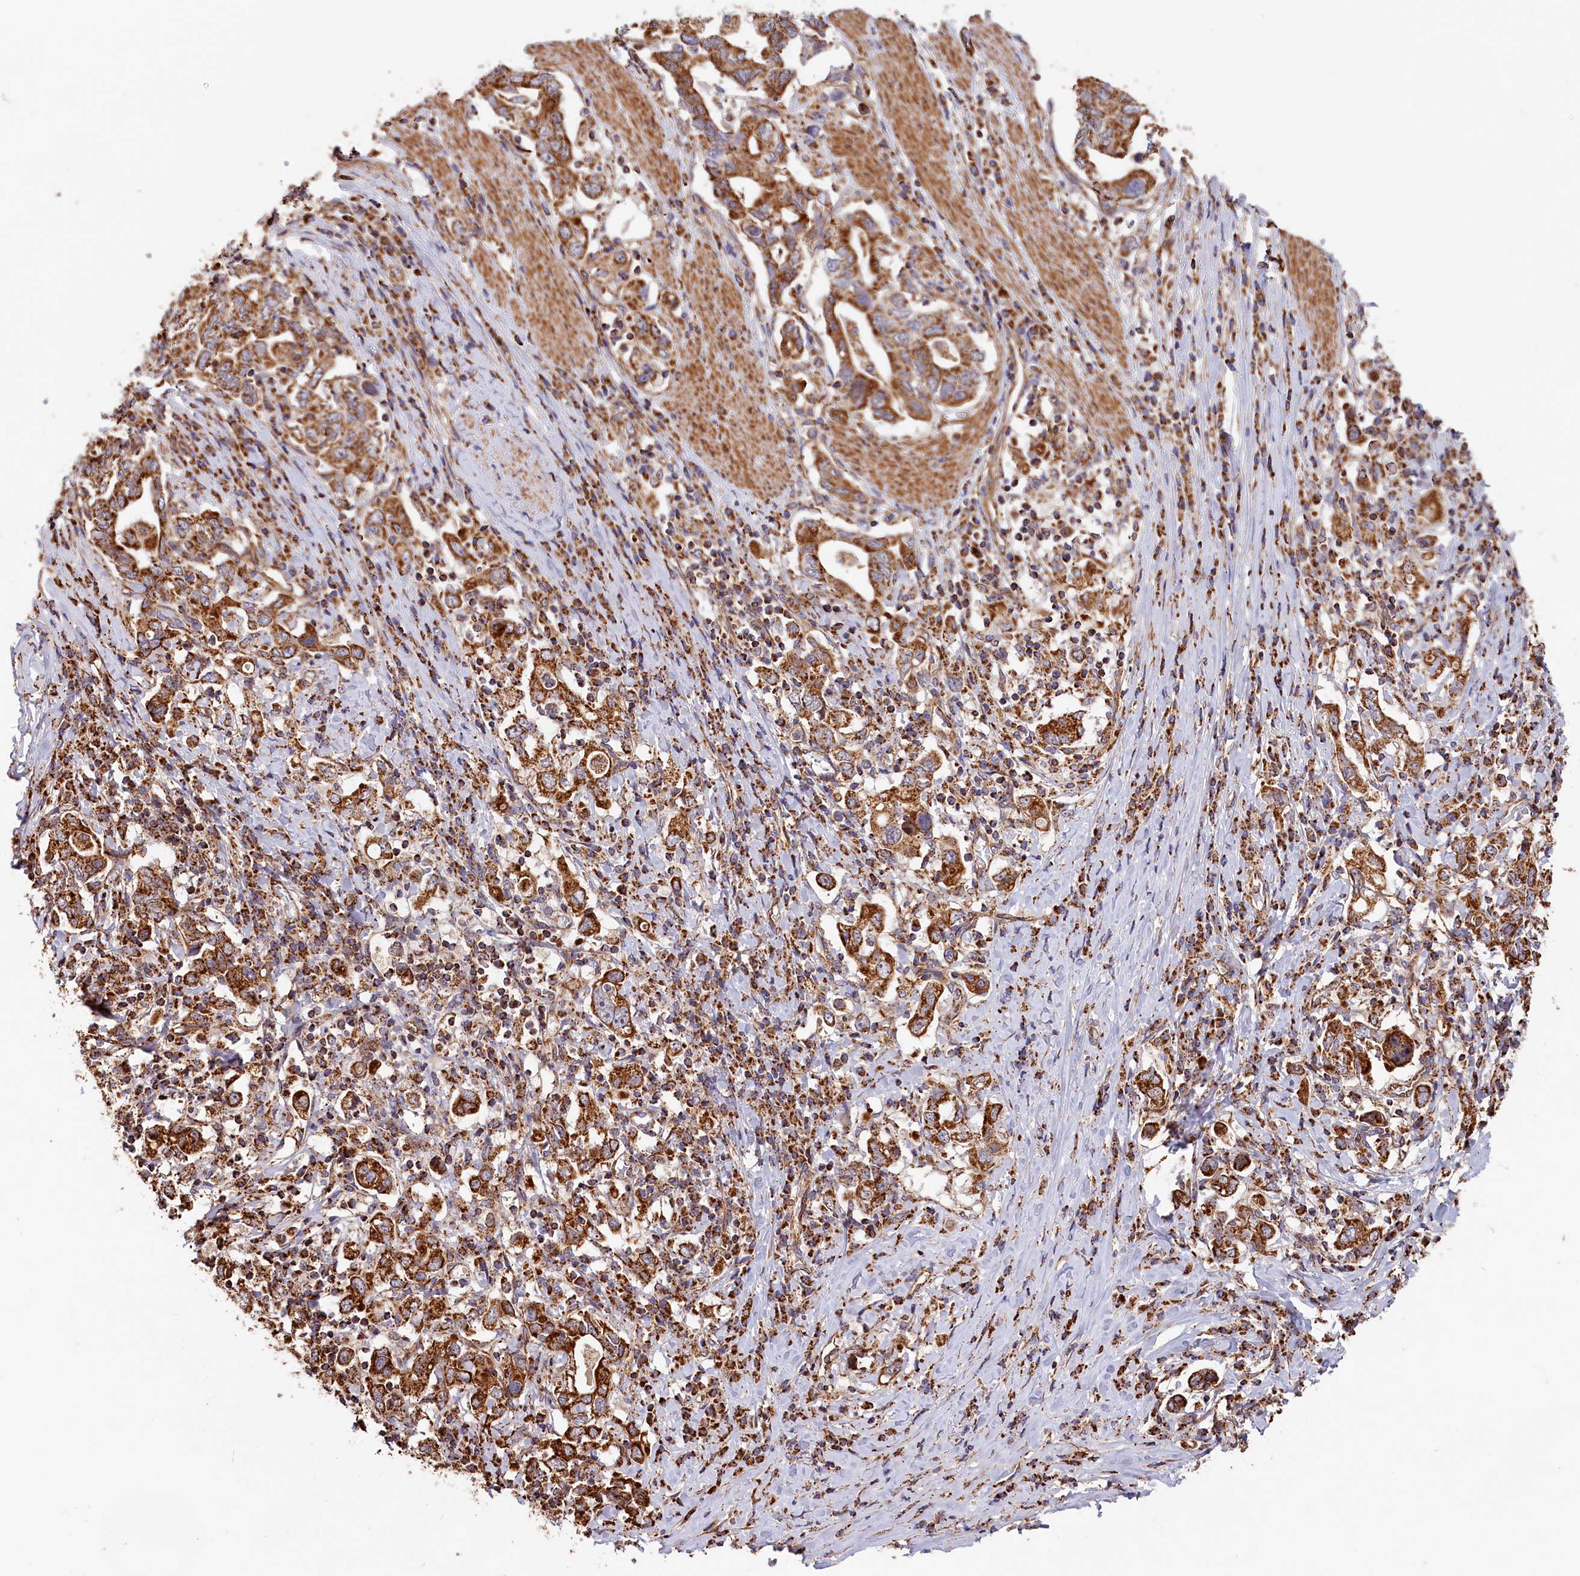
{"staining": {"intensity": "strong", "quantity": ">75%", "location": "cytoplasmic/membranous"}, "tissue": "stomach cancer", "cell_type": "Tumor cells", "image_type": "cancer", "snomed": [{"axis": "morphology", "description": "Adenocarcinoma, NOS"}, {"axis": "topography", "description": "Stomach, upper"}, {"axis": "topography", "description": "Stomach"}], "caption": "Stomach cancer (adenocarcinoma) tissue exhibits strong cytoplasmic/membranous staining in approximately >75% of tumor cells, visualized by immunohistochemistry.", "gene": "MACROD1", "patient": {"sex": "male", "age": 62}}